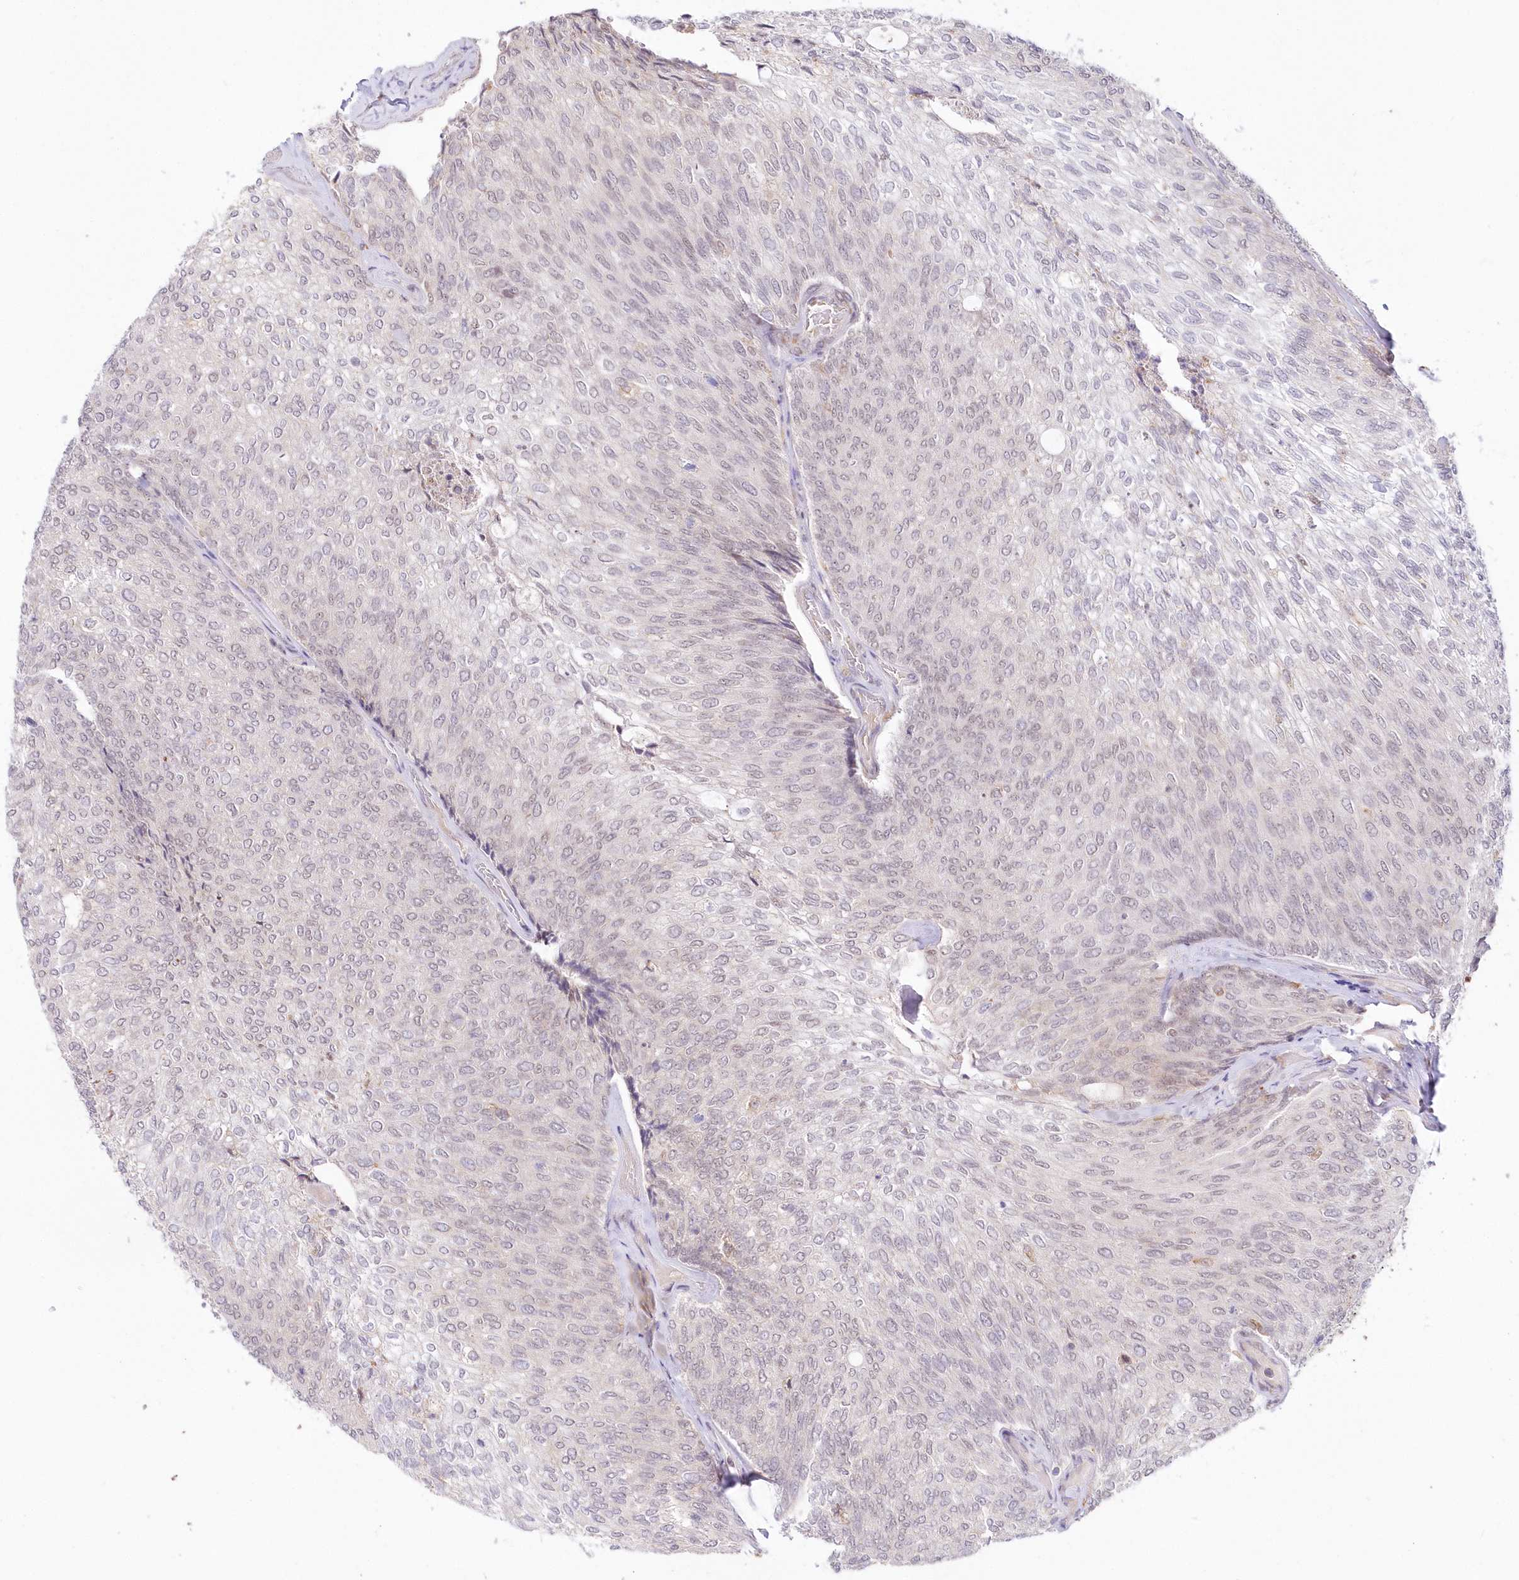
{"staining": {"intensity": "negative", "quantity": "none", "location": "none"}, "tissue": "urothelial cancer", "cell_type": "Tumor cells", "image_type": "cancer", "snomed": [{"axis": "morphology", "description": "Urothelial carcinoma, Low grade"}, {"axis": "topography", "description": "Urinary bladder"}], "caption": "Histopathology image shows no protein staining in tumor cells of low-grade urothelial carcinoma tissue.", "gene": "LDB1", "patient": {"sex": "female", "age": 79}}